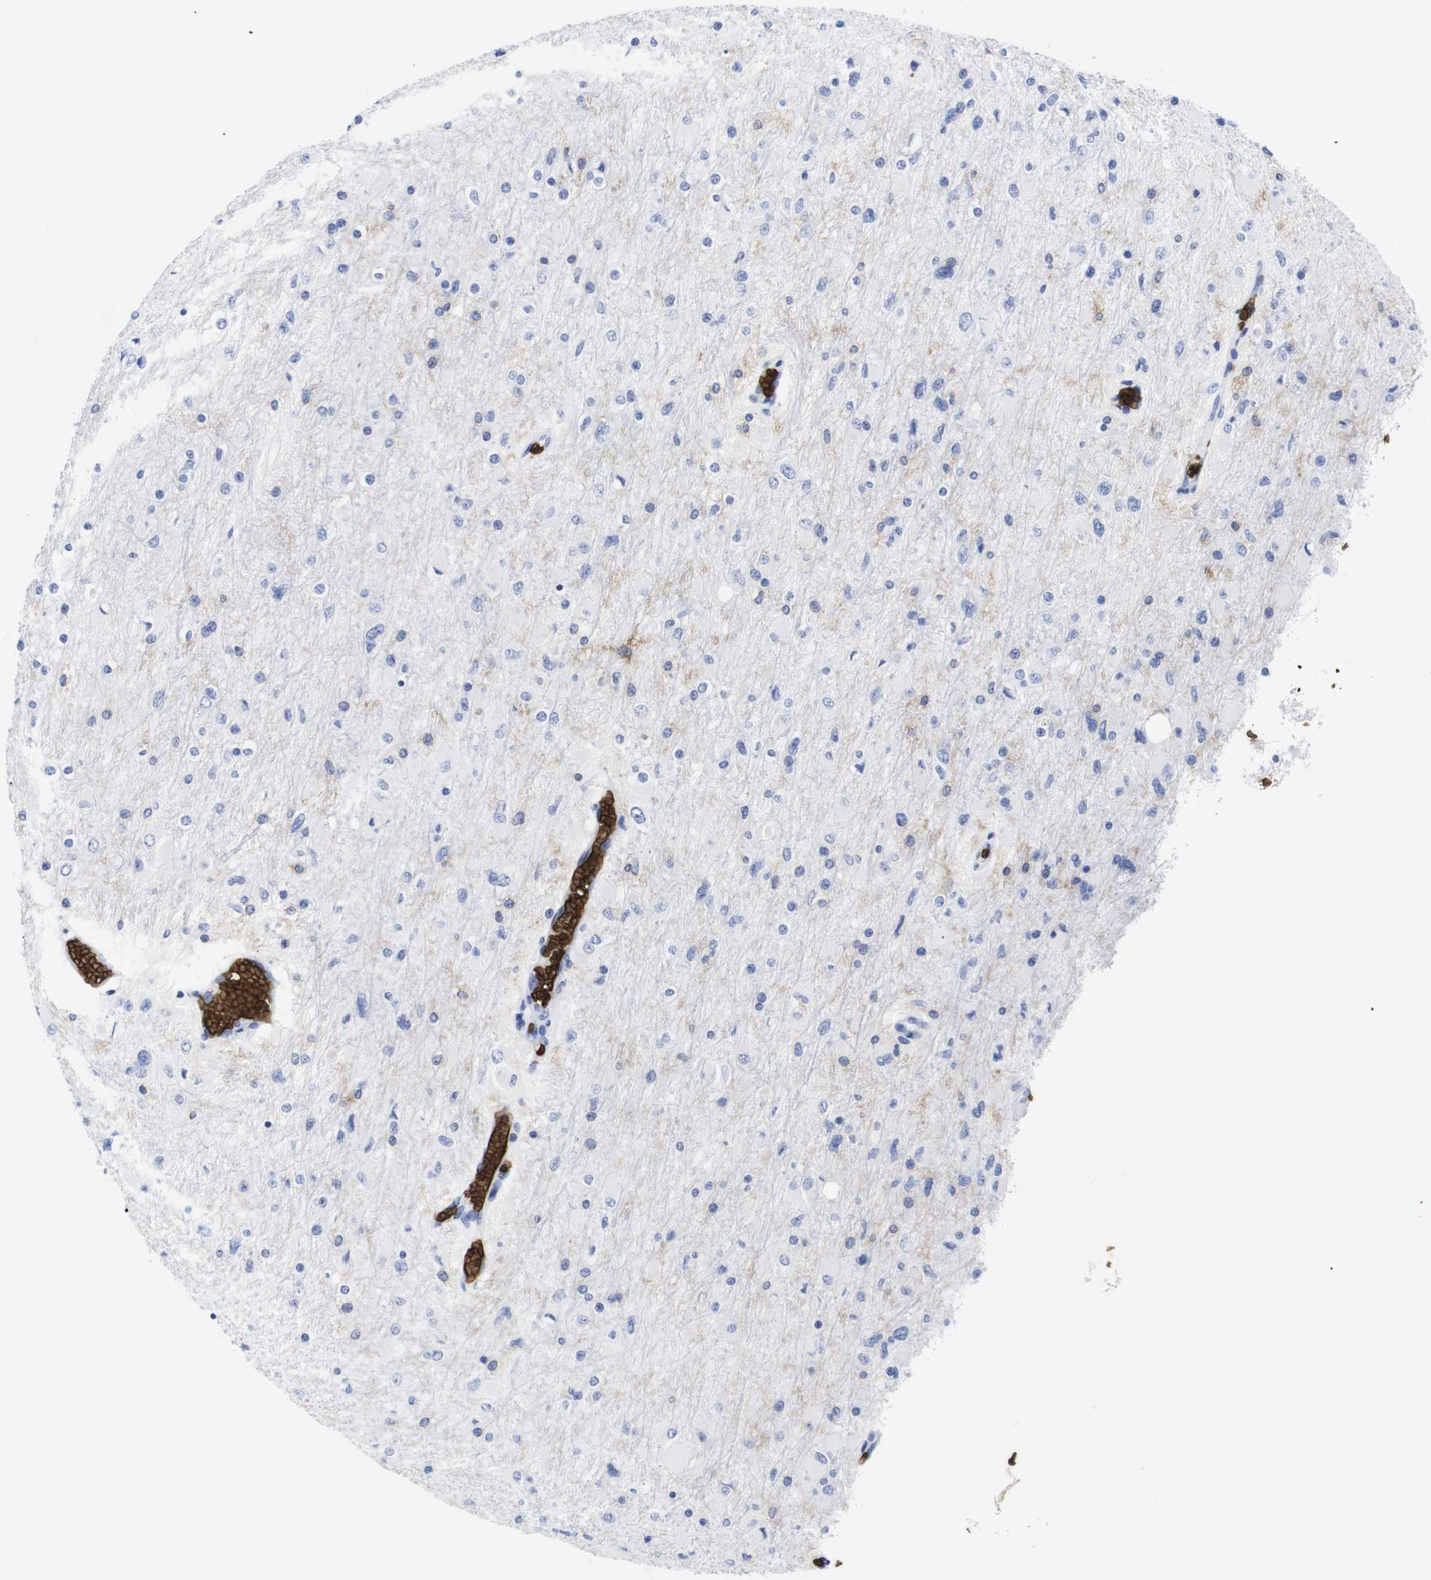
{"staining": {"intensity": "negative", "quantity": "none", "location": "none"}, "tissue": "glioma", "cell_type": "Tumor cells", "image_type": "cancer", "snomed": [{"axis": "morphology", "description": "Glioma, malignant, High grade"}, {"axis": "topography", "description": "Cerebral cortex"}], "caption": "Immunohistochemistry (IHC) micrograph of neoplastic tissue: human malignant glioma (high-grade) stained with DAB displays no significant protein positivity in tumor cells.", "gene": "S1PR2", "patient": {"sex": "female", "age": 36}}